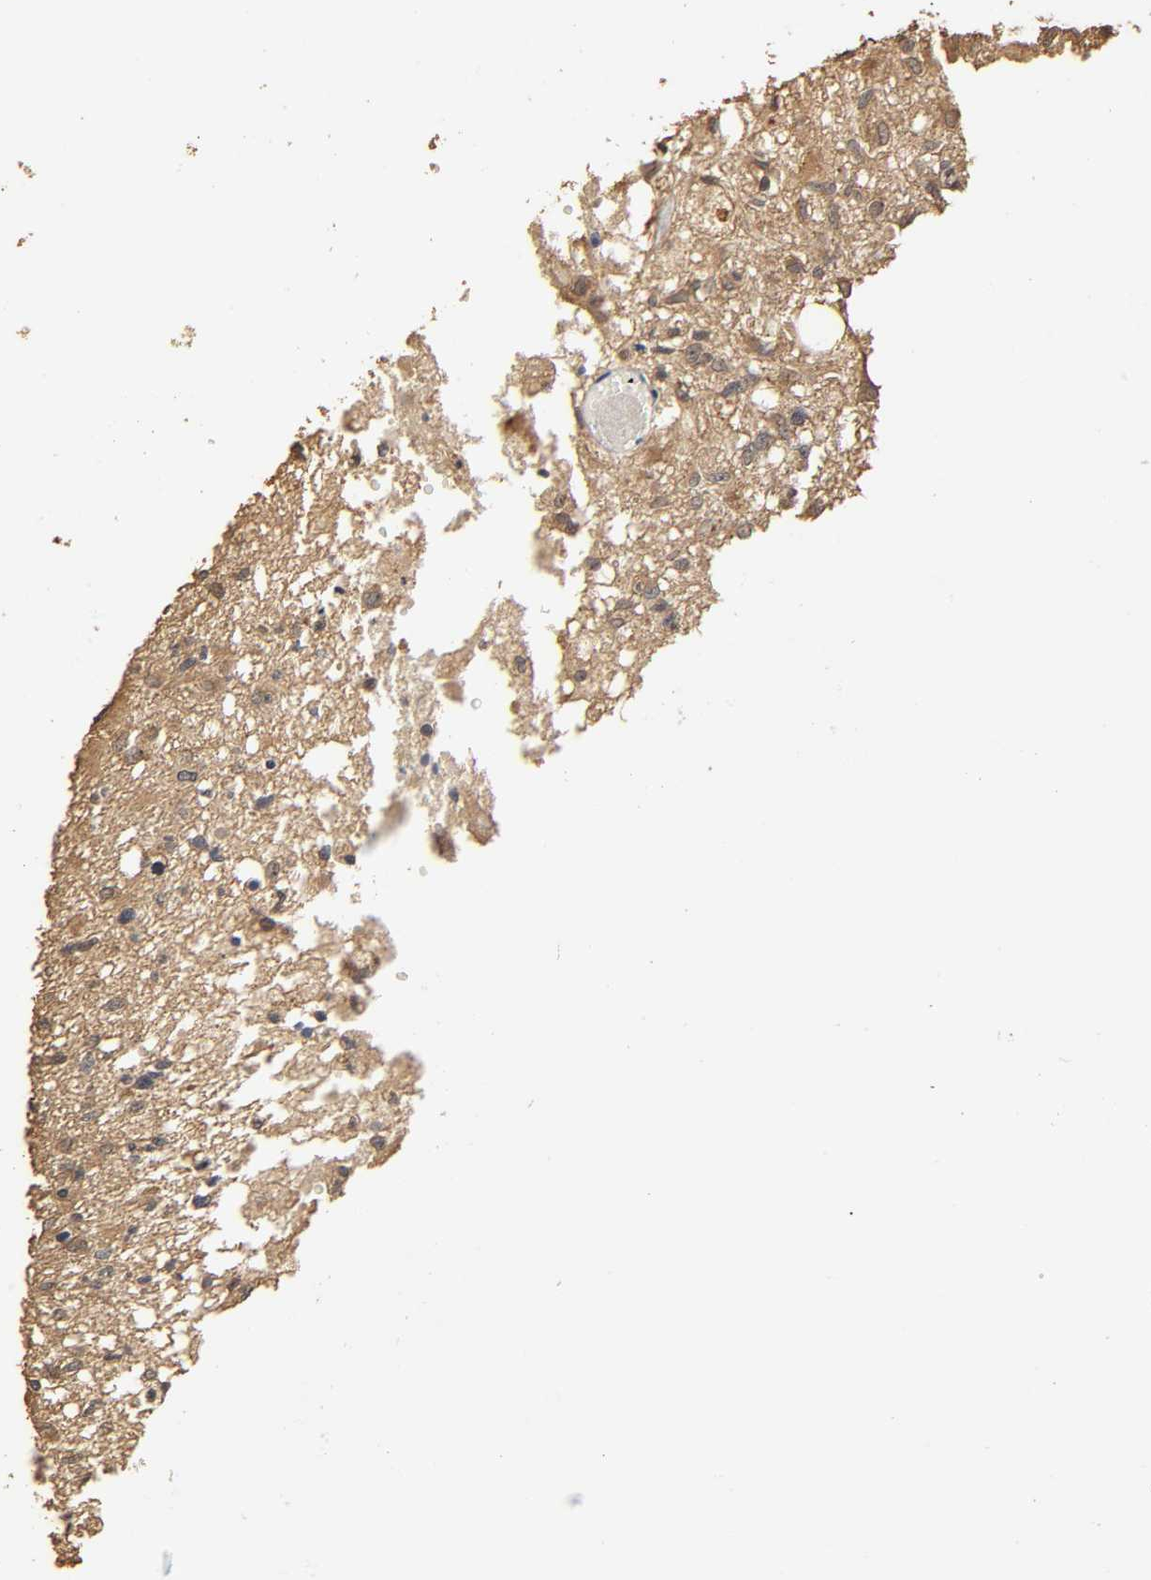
{"staining": {"intensity": "weak", "quantity": "25%-75%", "location": "cytoplasmic/membranous"}, "tissue": "glioma", "cell_type": "Tumor cells", "image_type": "cancer", "snomed": [{"axis": "morphology", "description": "Glioma, malignant, High grade"}, {"axis": "topography", "description": "Cerebral cortex"}], "caption": "Tumor cells exhibit low levels of weak cytoplasmic/membranous positivity in about 25%-75% of cells in malignant glioma (high-grade). (Stains: DAB in brown, nuclei in blue, Microscopy: brightfield microscopy at high magnification).", "gene": "ARHGEF7", "patient": {"sex": "male", "age": 76}}